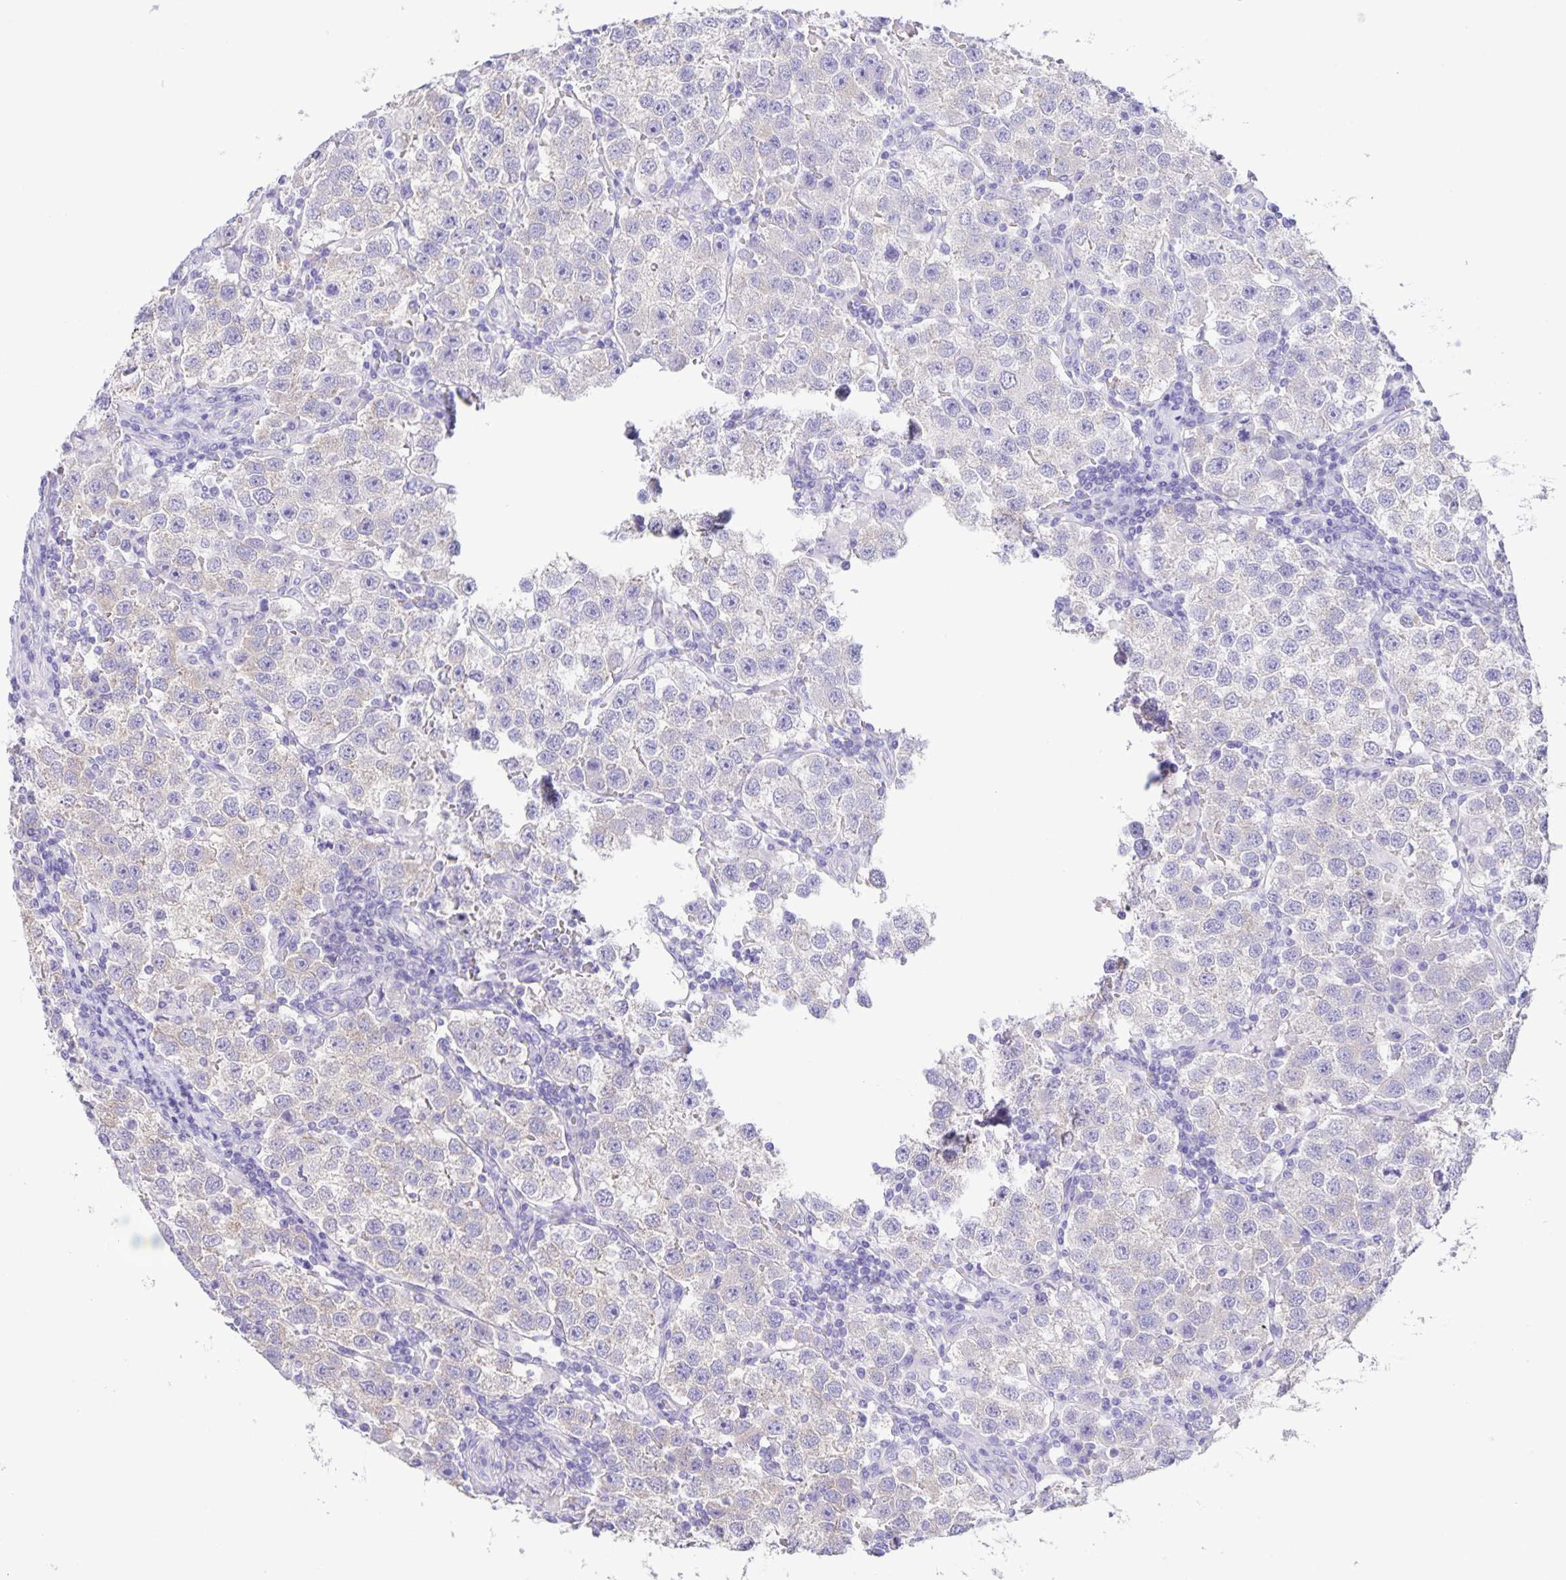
{"staining": {"intensity": "negative", "quantity": "none", "location": "none"}, "tissue": "testis cancer", "cell_type": "Tumor cells", "image_type": "cancer", "snomed": [{"axis": "morphology", "description": "Seminoma, NOS"}, {"axis": "topography", "description": "Testis"}], "caption": "Tumor cells show no significant protein positivity in testis cancer (seminoma).", "gene": "CAPSL", "patient": {"sex": "male", "age": 37}}